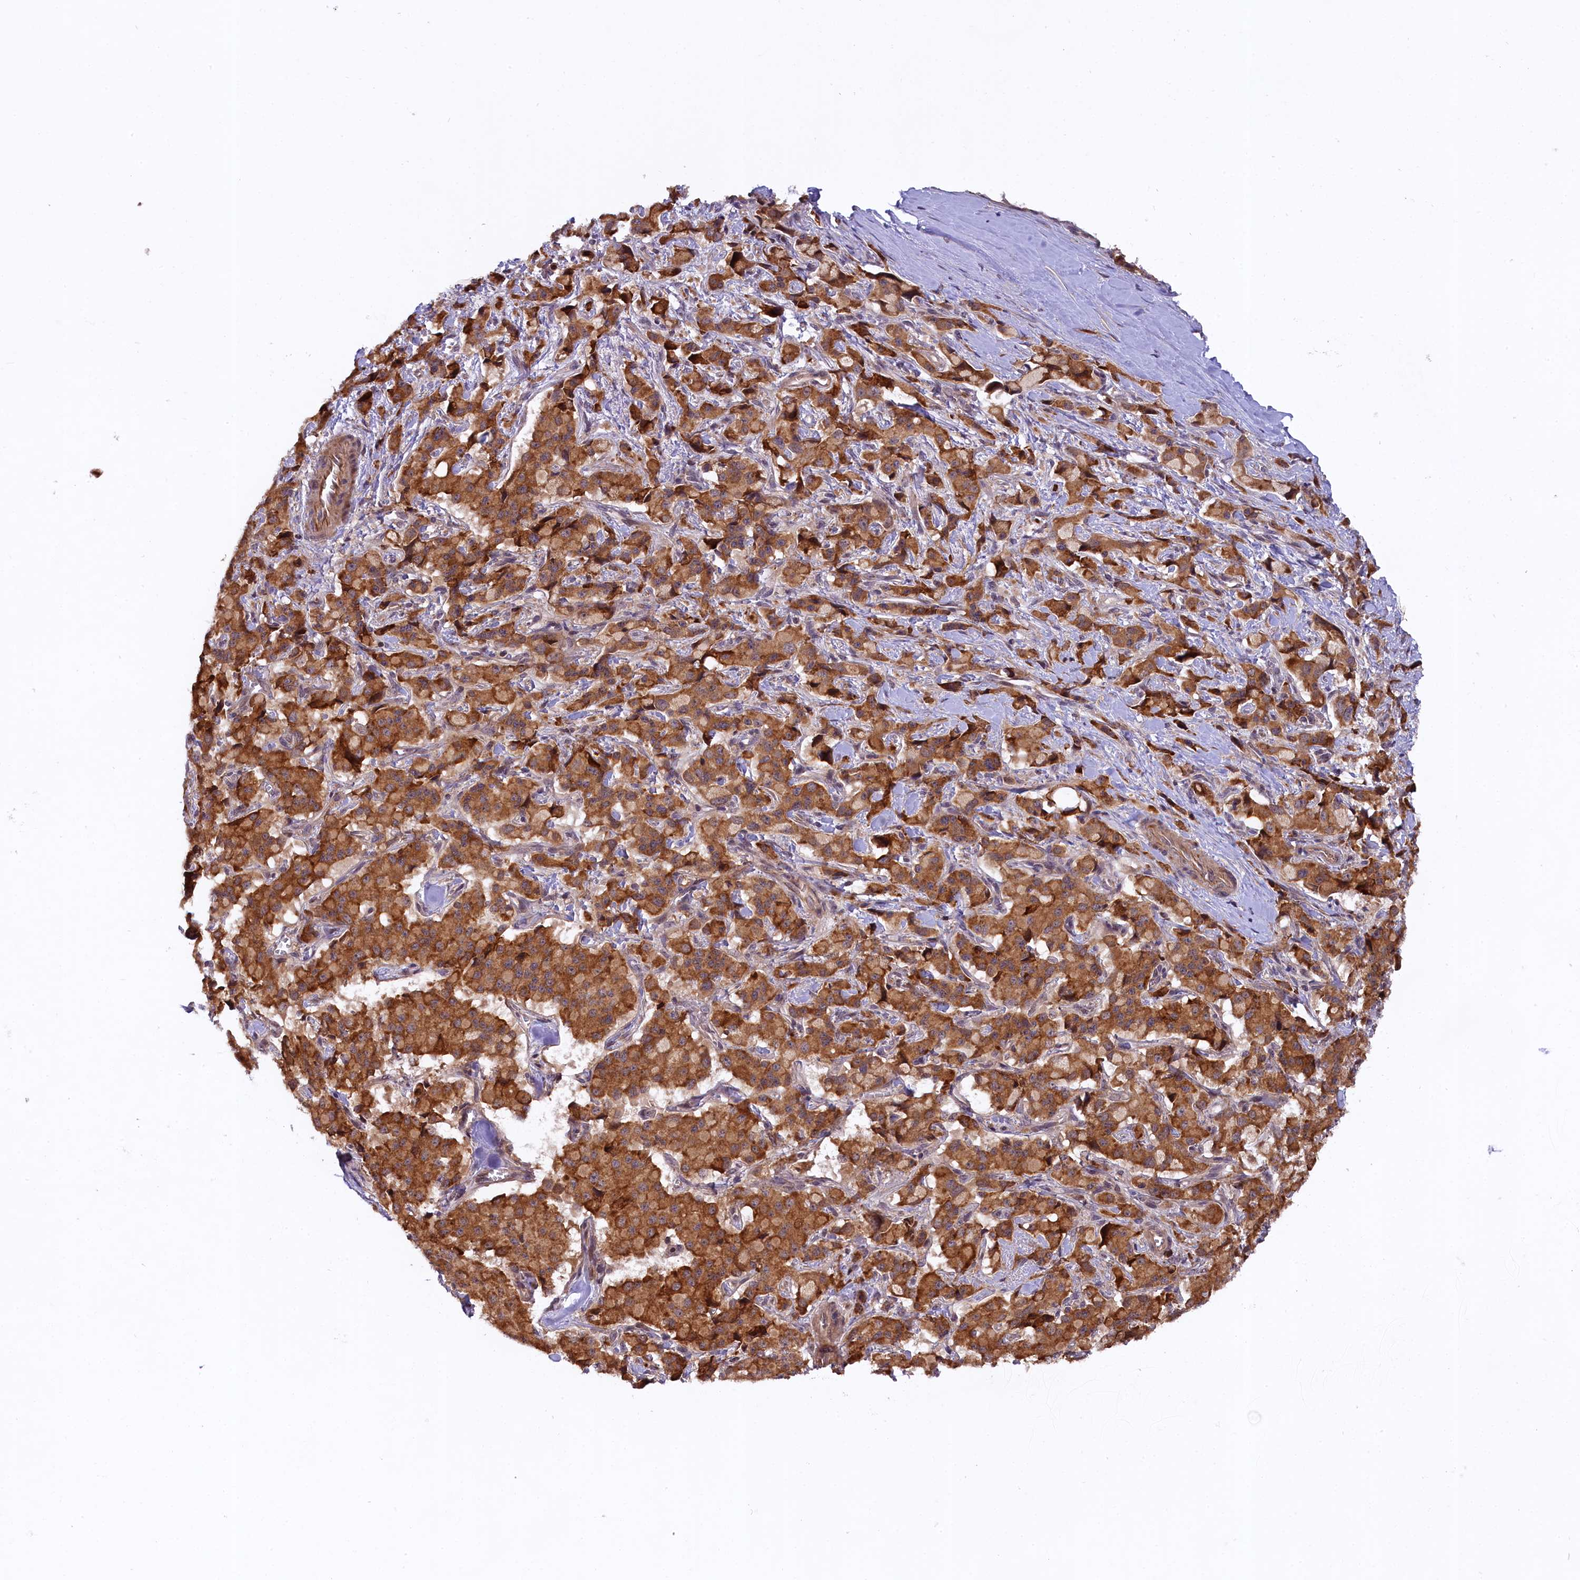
{"staining": {"intensity": "strong", "quantity": ">75%", "location": "cytoplasmic/membranous"}, "tissue": "pancreatic cancer", "cell_type": "Tumor cells", "image_type": "cancer", "snomed": [{"axis": "morphology", "description": "Adenocarcinoma, NOS"}, {"axis": "topography", "description": "Pancreas"}], "caption": "Strong cytoplasmic/membranous protein staining is present in approximately >75% of tumor cells in pancreatic cancer.", "gene": "DOHH", "patient": {"sex": "male", "age": 65}}